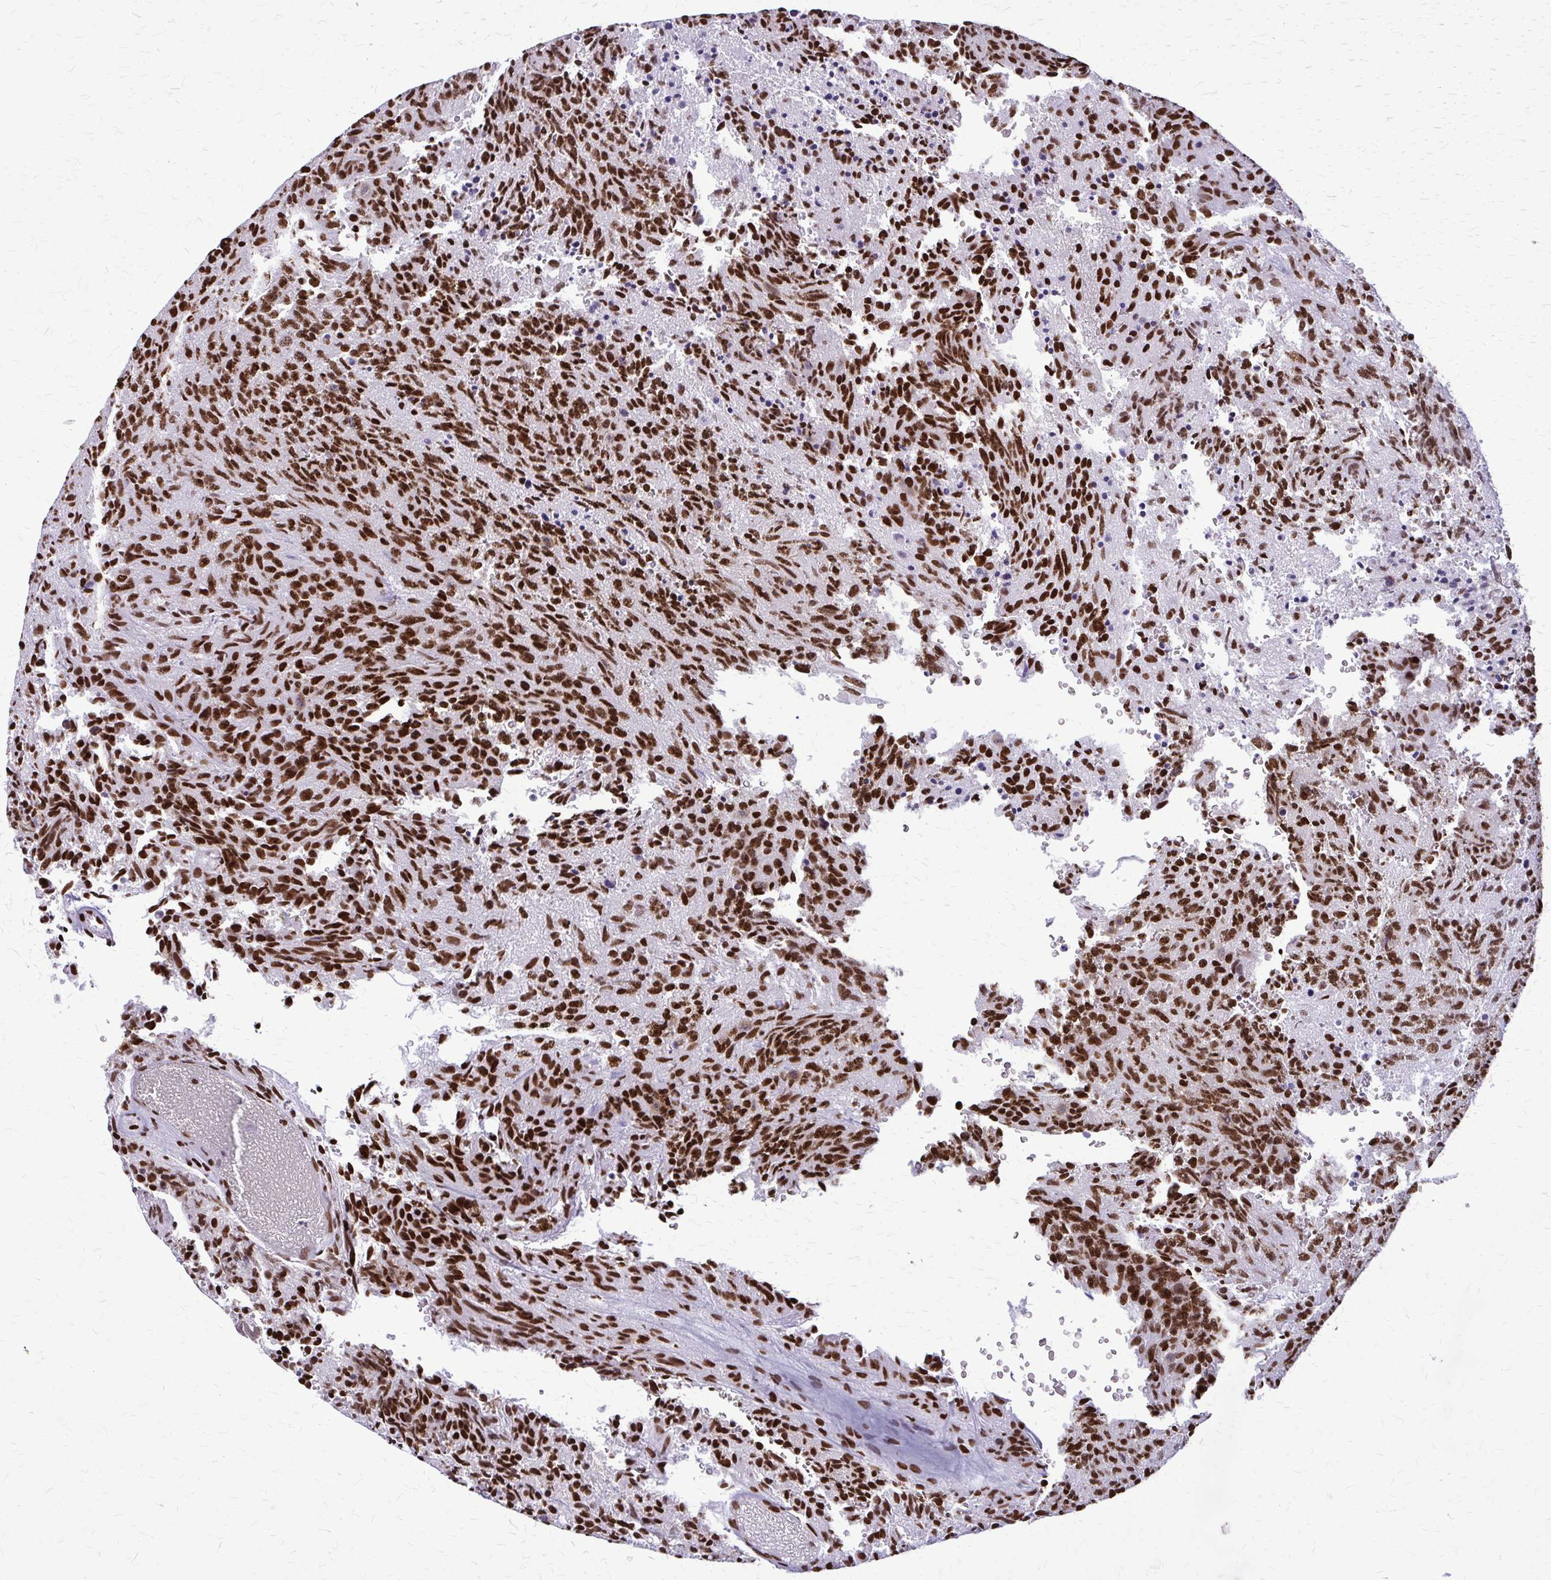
{"staining": {"intensity": "strong", "quantity": ">75%", "location": "nuclear"}, "tissue": "glioma", "cell_type": "Tumor cells", "image_type": "cancer", "snomed": [{"axis": "morphology", "description": "Glioma, malignant, High grade"}, {"axis": "topography", "description": "Brain"}], "caption": "Glioma stained for a protein exhibits strong nuclear positivity in tumor cells.", "gene": "SFPQ", "patient": {"sex": "male", "age": 36}}